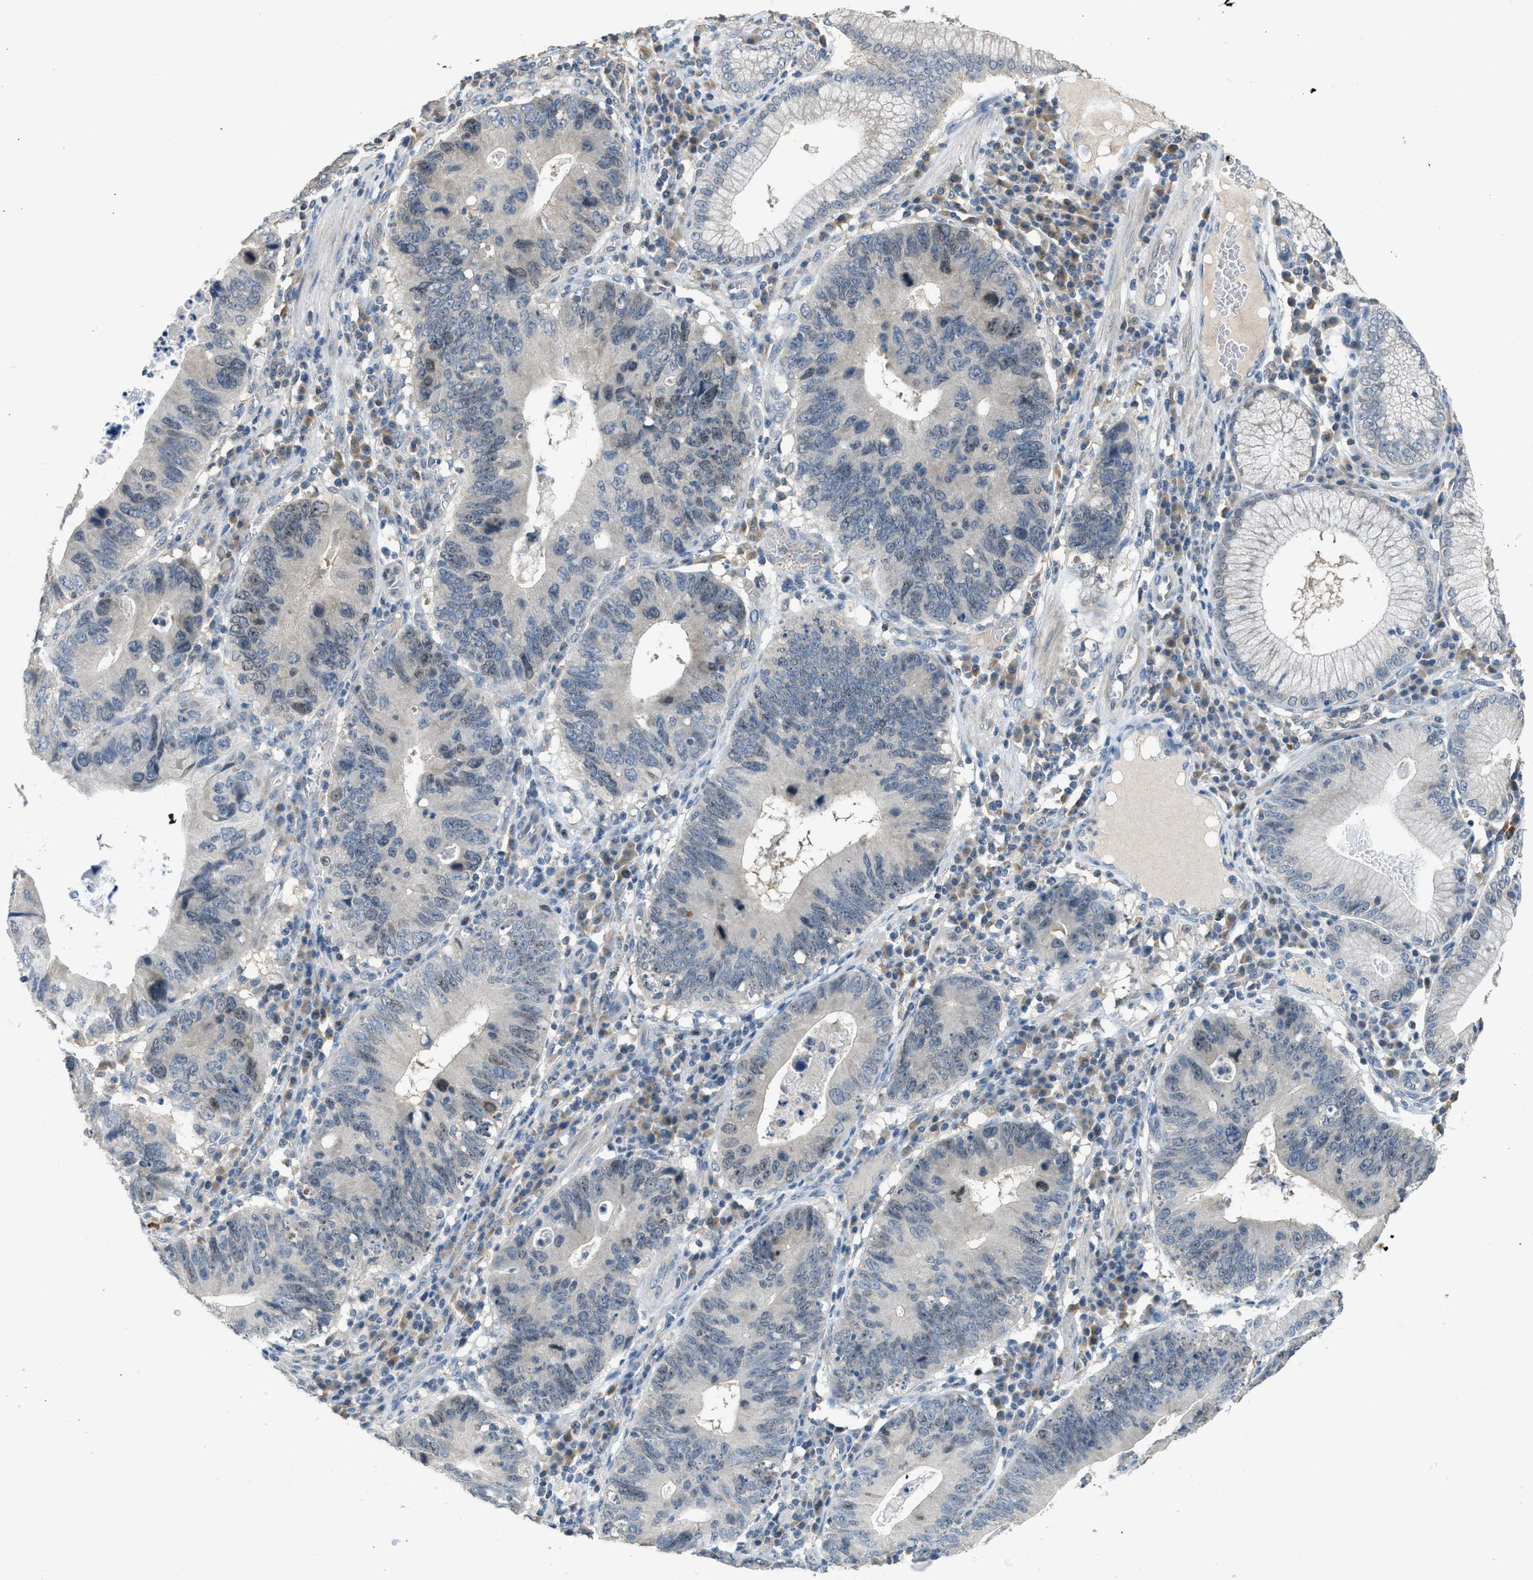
{"staining": {"intensity": "weak", "quantity": "<25%", "location": "nuclear"}, "tissue": "stomach cancer", "cell_type": "Tumor cells", "image_type": "cancer", "snomed": [{"axis": "morphology", "description": "Adenocarcinoma, NOS"}, {"axis": "topography", "description": "Stomach"}], "caption": "A high-resolution micrograph shows IHC staining of stomach cancer (adenocarcinoma), which demonstrates no significant expression in tumor cells.", "gene": "MIS18A", "patient": {"sex": "male", "age": 59}}